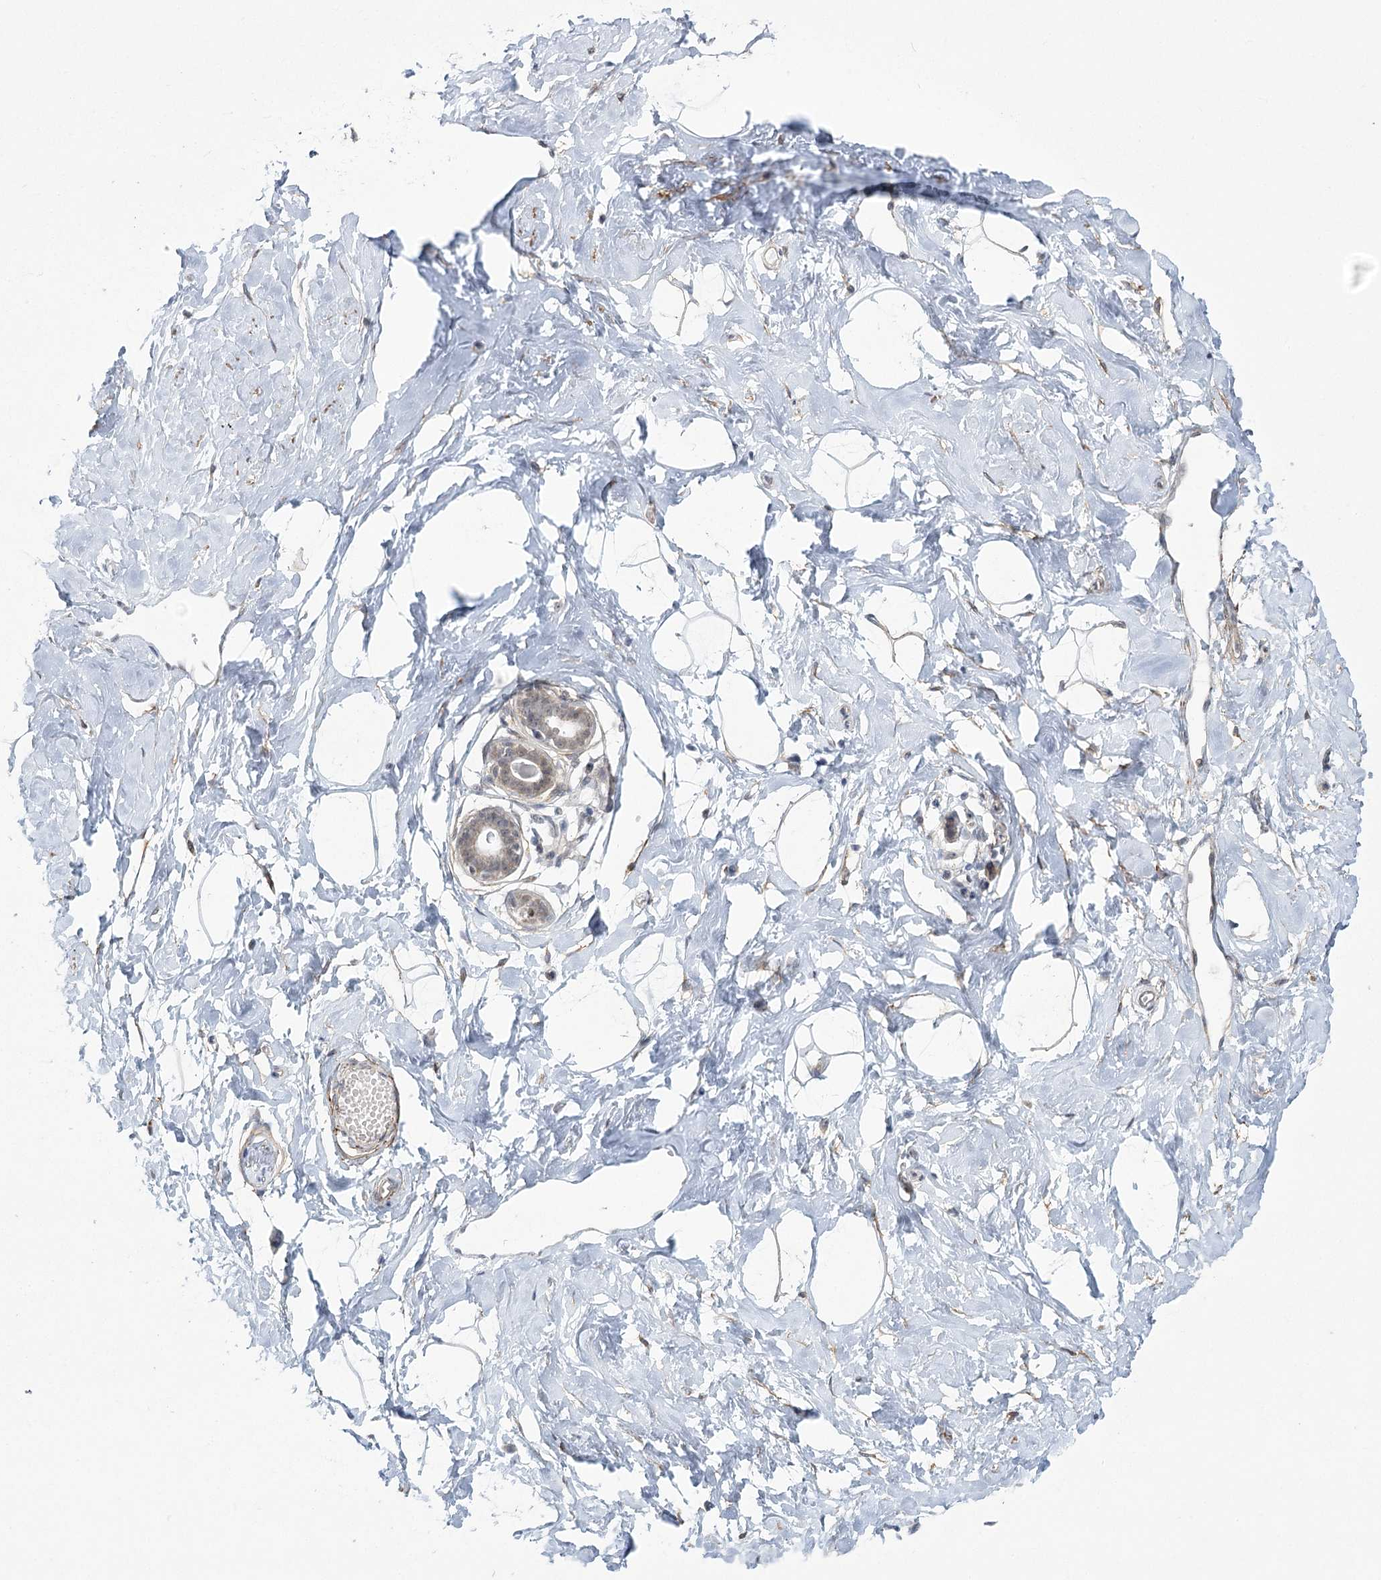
{"staining": {"intensity": "weak", "quantity": "25%-75%", "location": "cytoplasmic/membranous"}, "tissue": "breast", "cell_type": "Adipocytes", "image_type": "normal", "snomed": [{"axis": "morphology", "description": "Normal tissue, NOS"}, {"axis": "morphology", "description": "Adenoma, NOS"}, {"axis": "topography", "description": "Breast"}], "caption": "This is an image of immunohistochemistry (IHC) staining of benign breast, which shows weak expression in the cytoplasmic/membranous of adipocytes.", "gene": "MED28", "patient": {"sex": "female", "age": 23}}